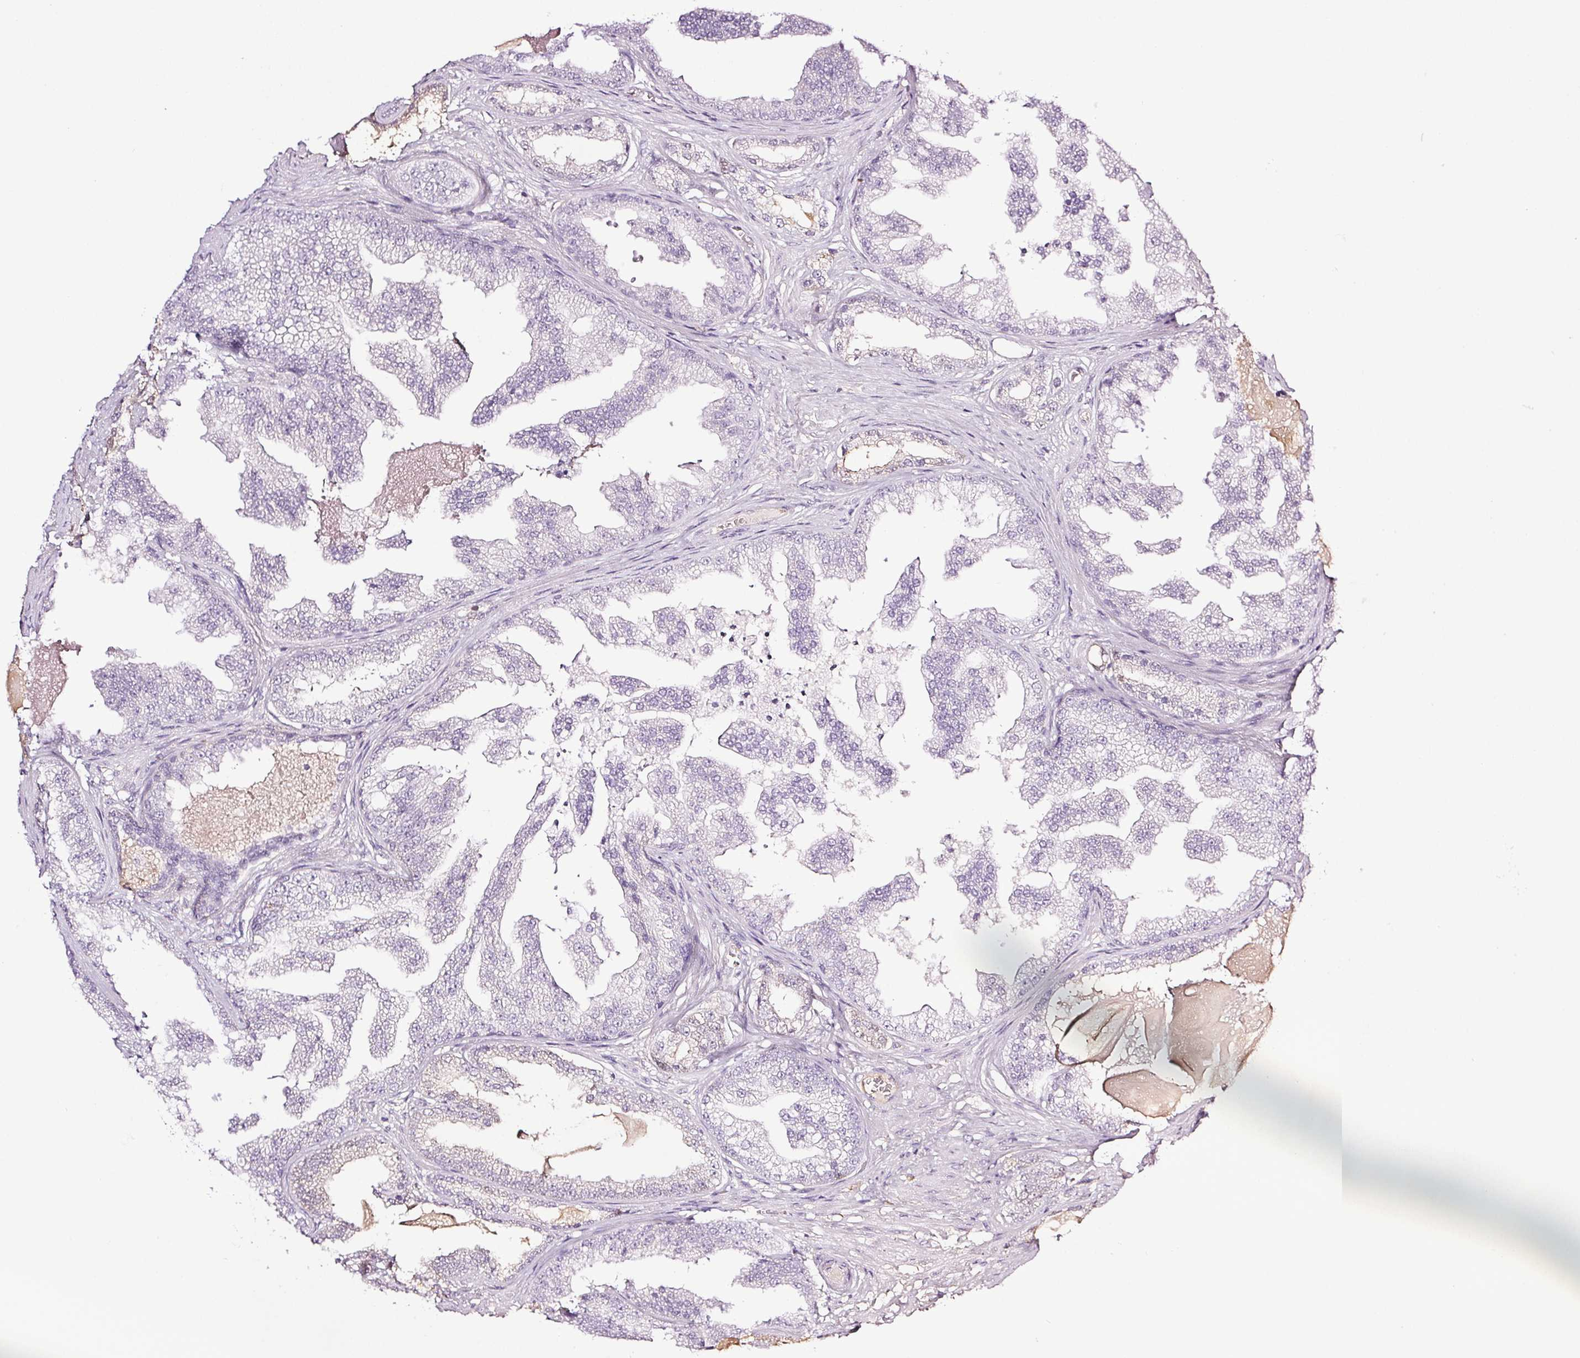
{"staining": {"intensity": "negative", "quantity": "none", "location": "none"}, "tissue": "prostate cancer", "cell_type": "Tumor cells", "image_type": "cancer", "snomed": [{"axis": "morphology", "description": "Adenocarcinoma, Low grade"}, {"axis": "topography", "description": "Prostate"}], "caption": "A histopathology image of human prostate cancer (adenocarcinoma (low-grade)) is negative for staining in tumor cells.", "gene": "COL7A1", "patient": {"sex": "male", "age": 65}}